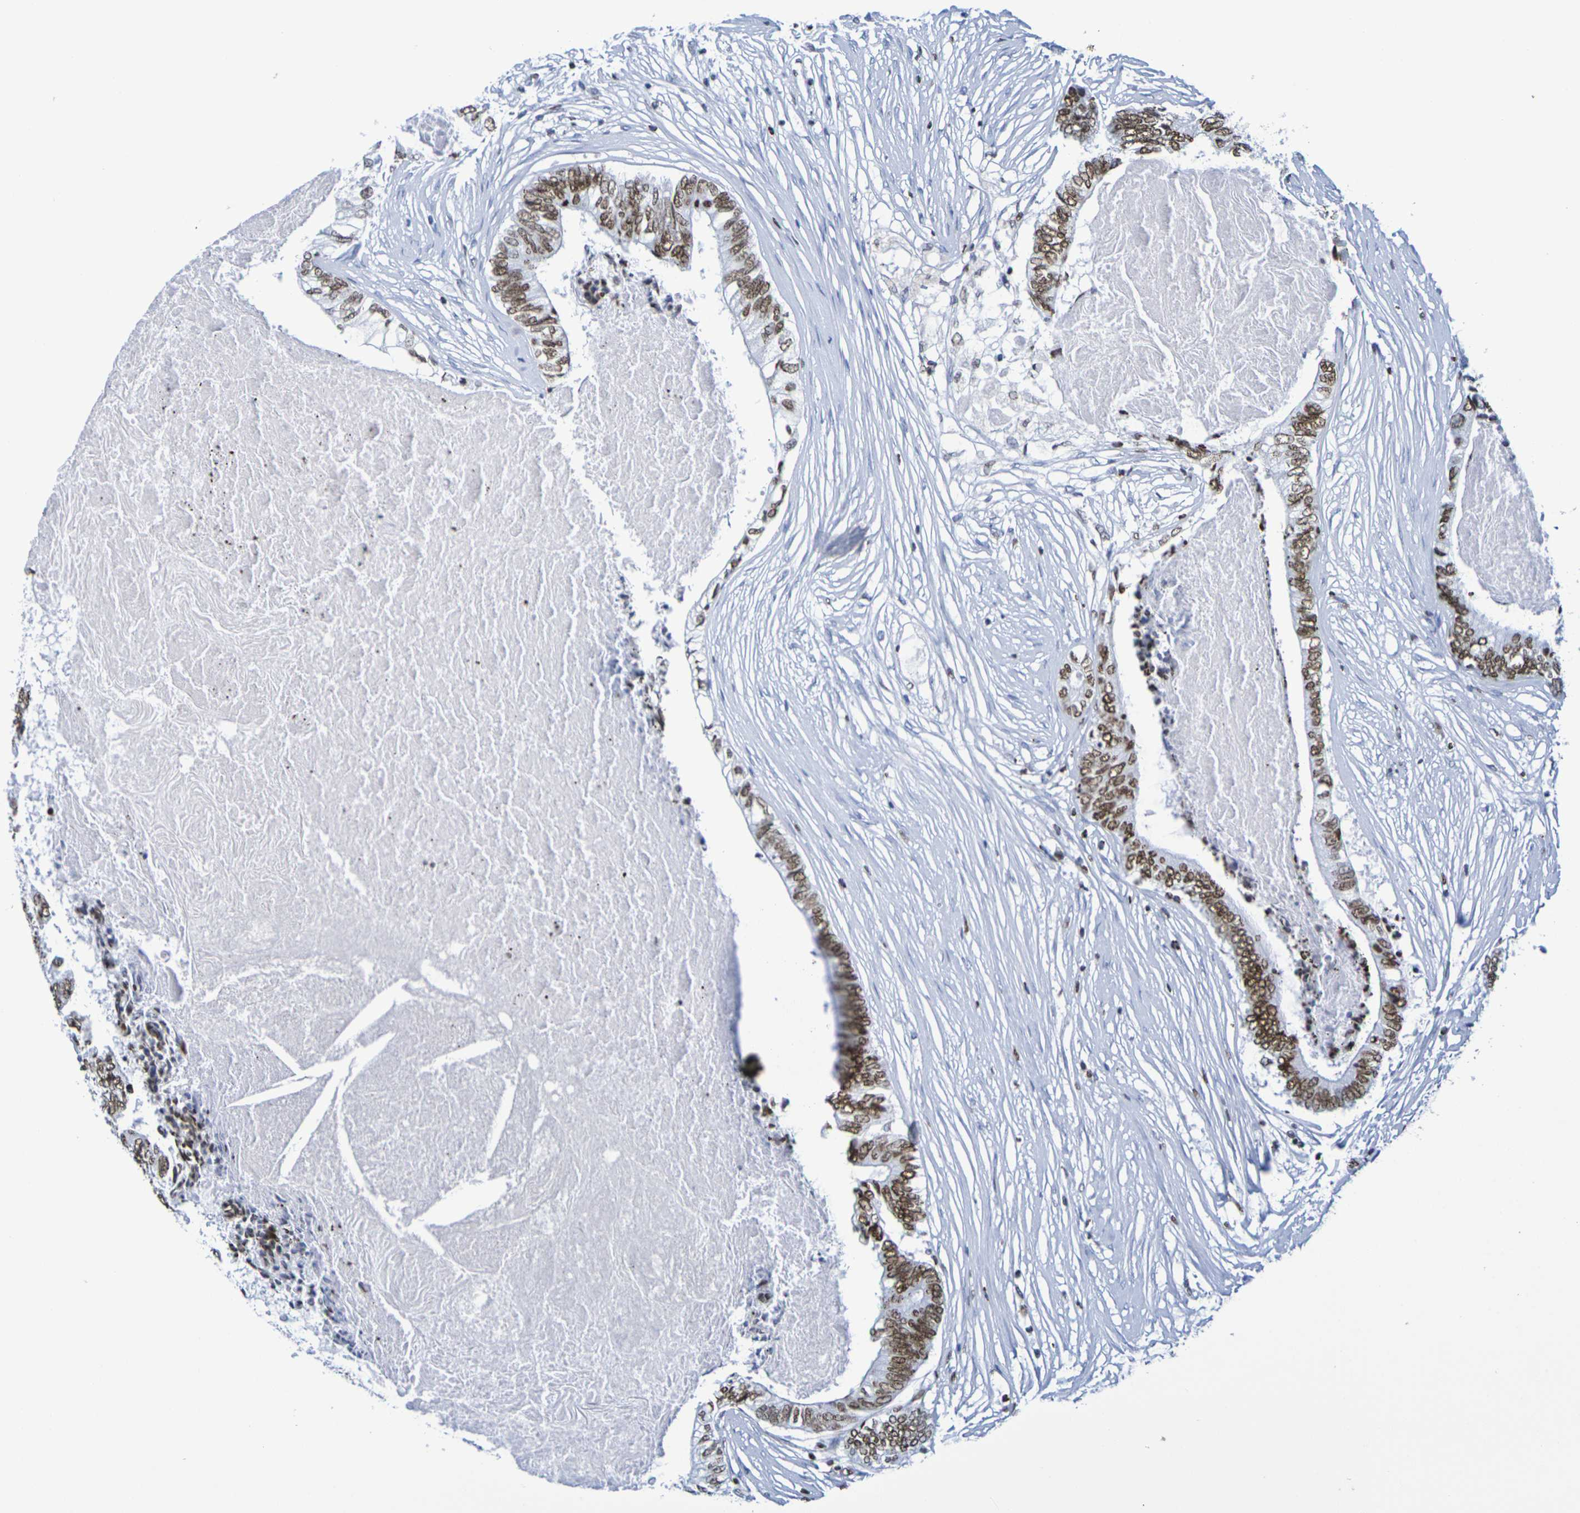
{"staining": {"intensity": "moderate", "quantity": ">75%", "location": "nuclear"}, "tissue": "colorectal cancer", "cell_type": "Tumor cells", "image_type": "cancer", "snomed": [{"axis": "morphology", "description": "Adenocarcinoma, NOS"}, {"axis": "topography", "description": "Rectum"}], "caption": "Immunohistochemical staining of colorectal adenocarcinoma demonstrates medium levels of moderate nuclear staining in approximately >75% of tumor cells.", "gene": "H1-5", "patient": {"sex": "male", "age": 63}}